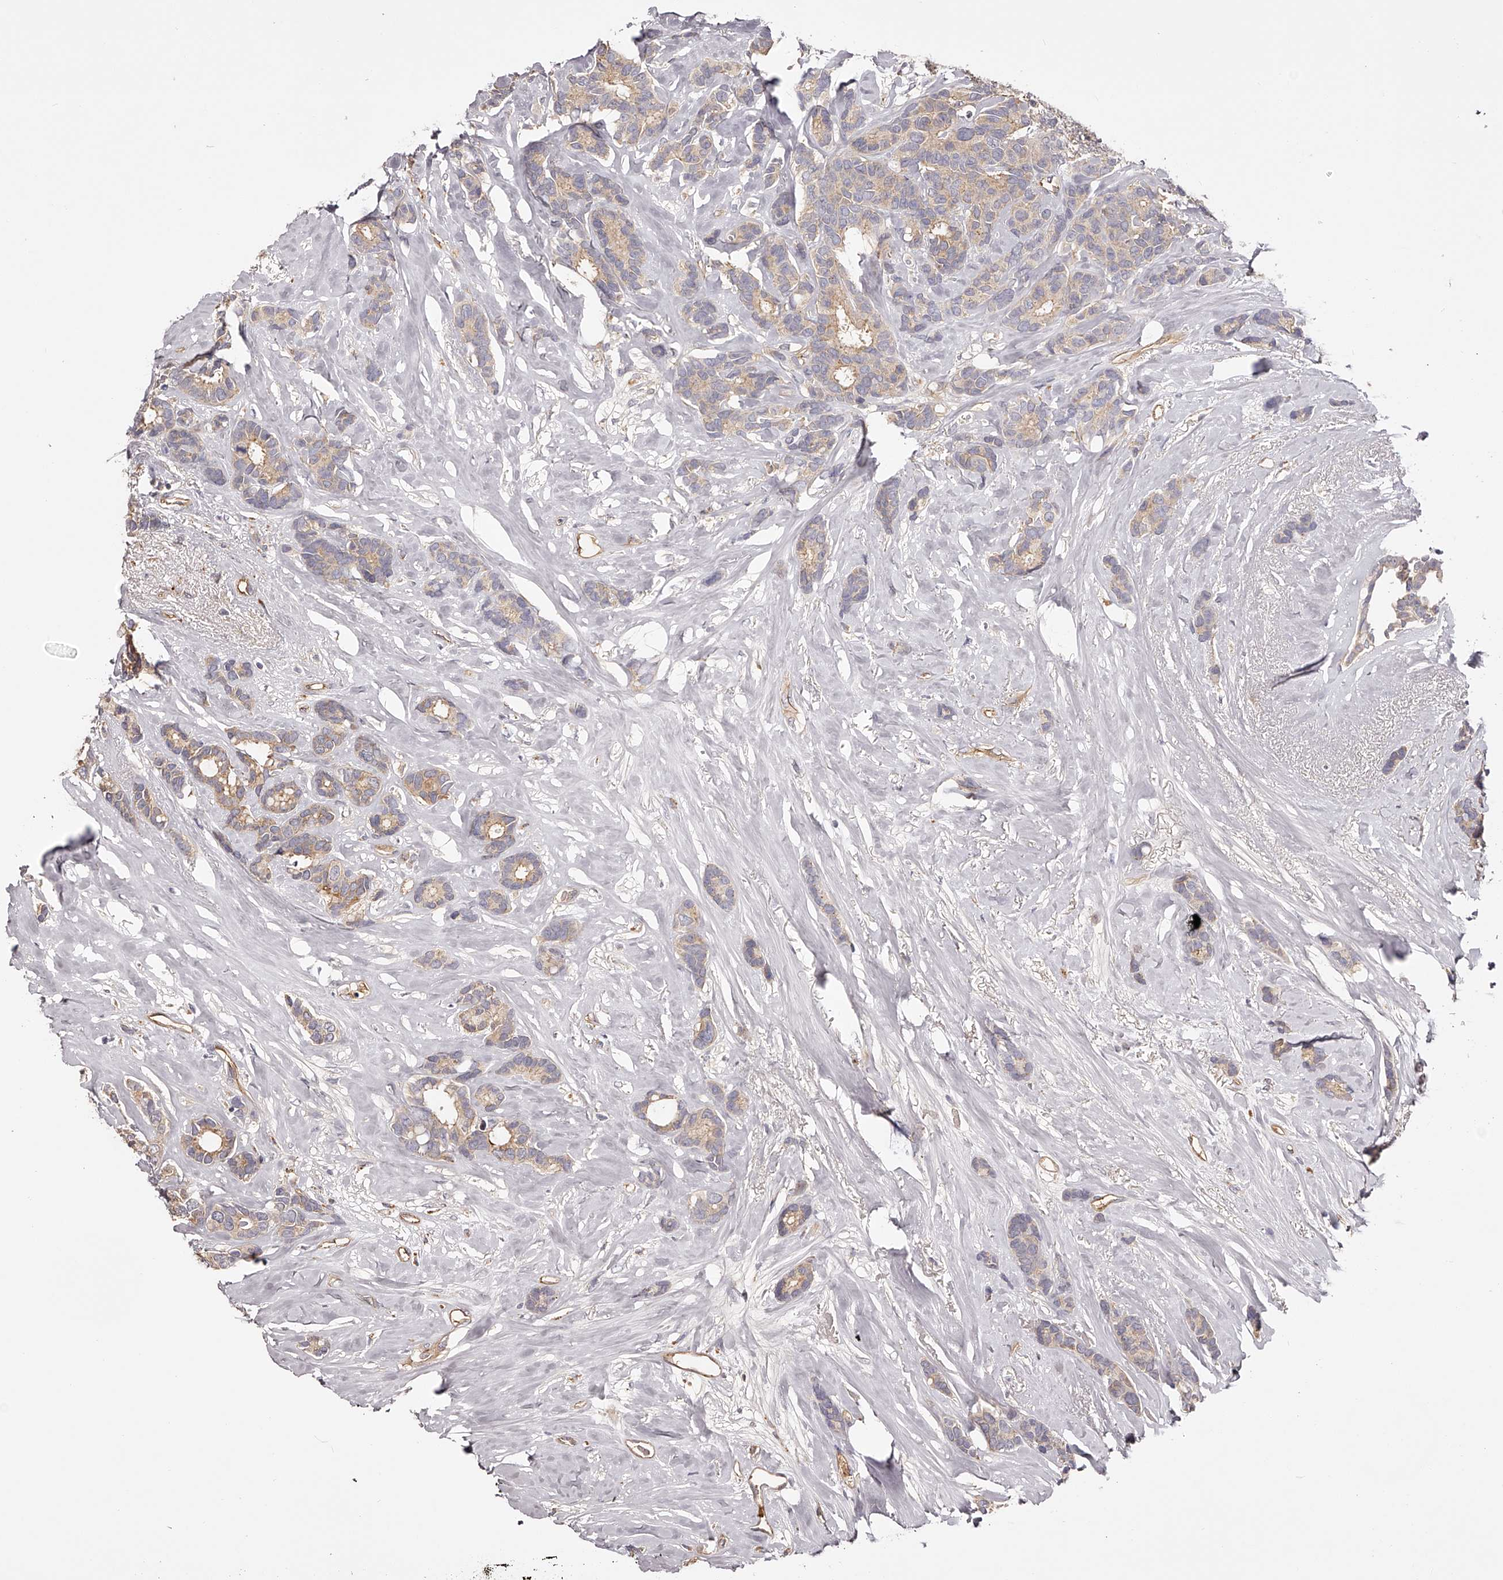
{"staining": {"intensity": "moderate", "quantity": "25%-75%", "location": "cytoplasmic/membranous"}, "tissue": "breast cancer", "cell_type": "Tumor cells", "image_type": "cancer", "snomed": [{"axis": "morphology", "description": "Duct carcinoma"}, {"axis": "topography", "description": "Breast"}], "caption": "Immunohistochemistry (DAB) staining of human breast cancer exhibits moderate cytoplasmic/membranous protein positivity in about 25%-75% of tumor cells.", "gene": "LTV1", "patient": {"sex": "female", "age": 87}}